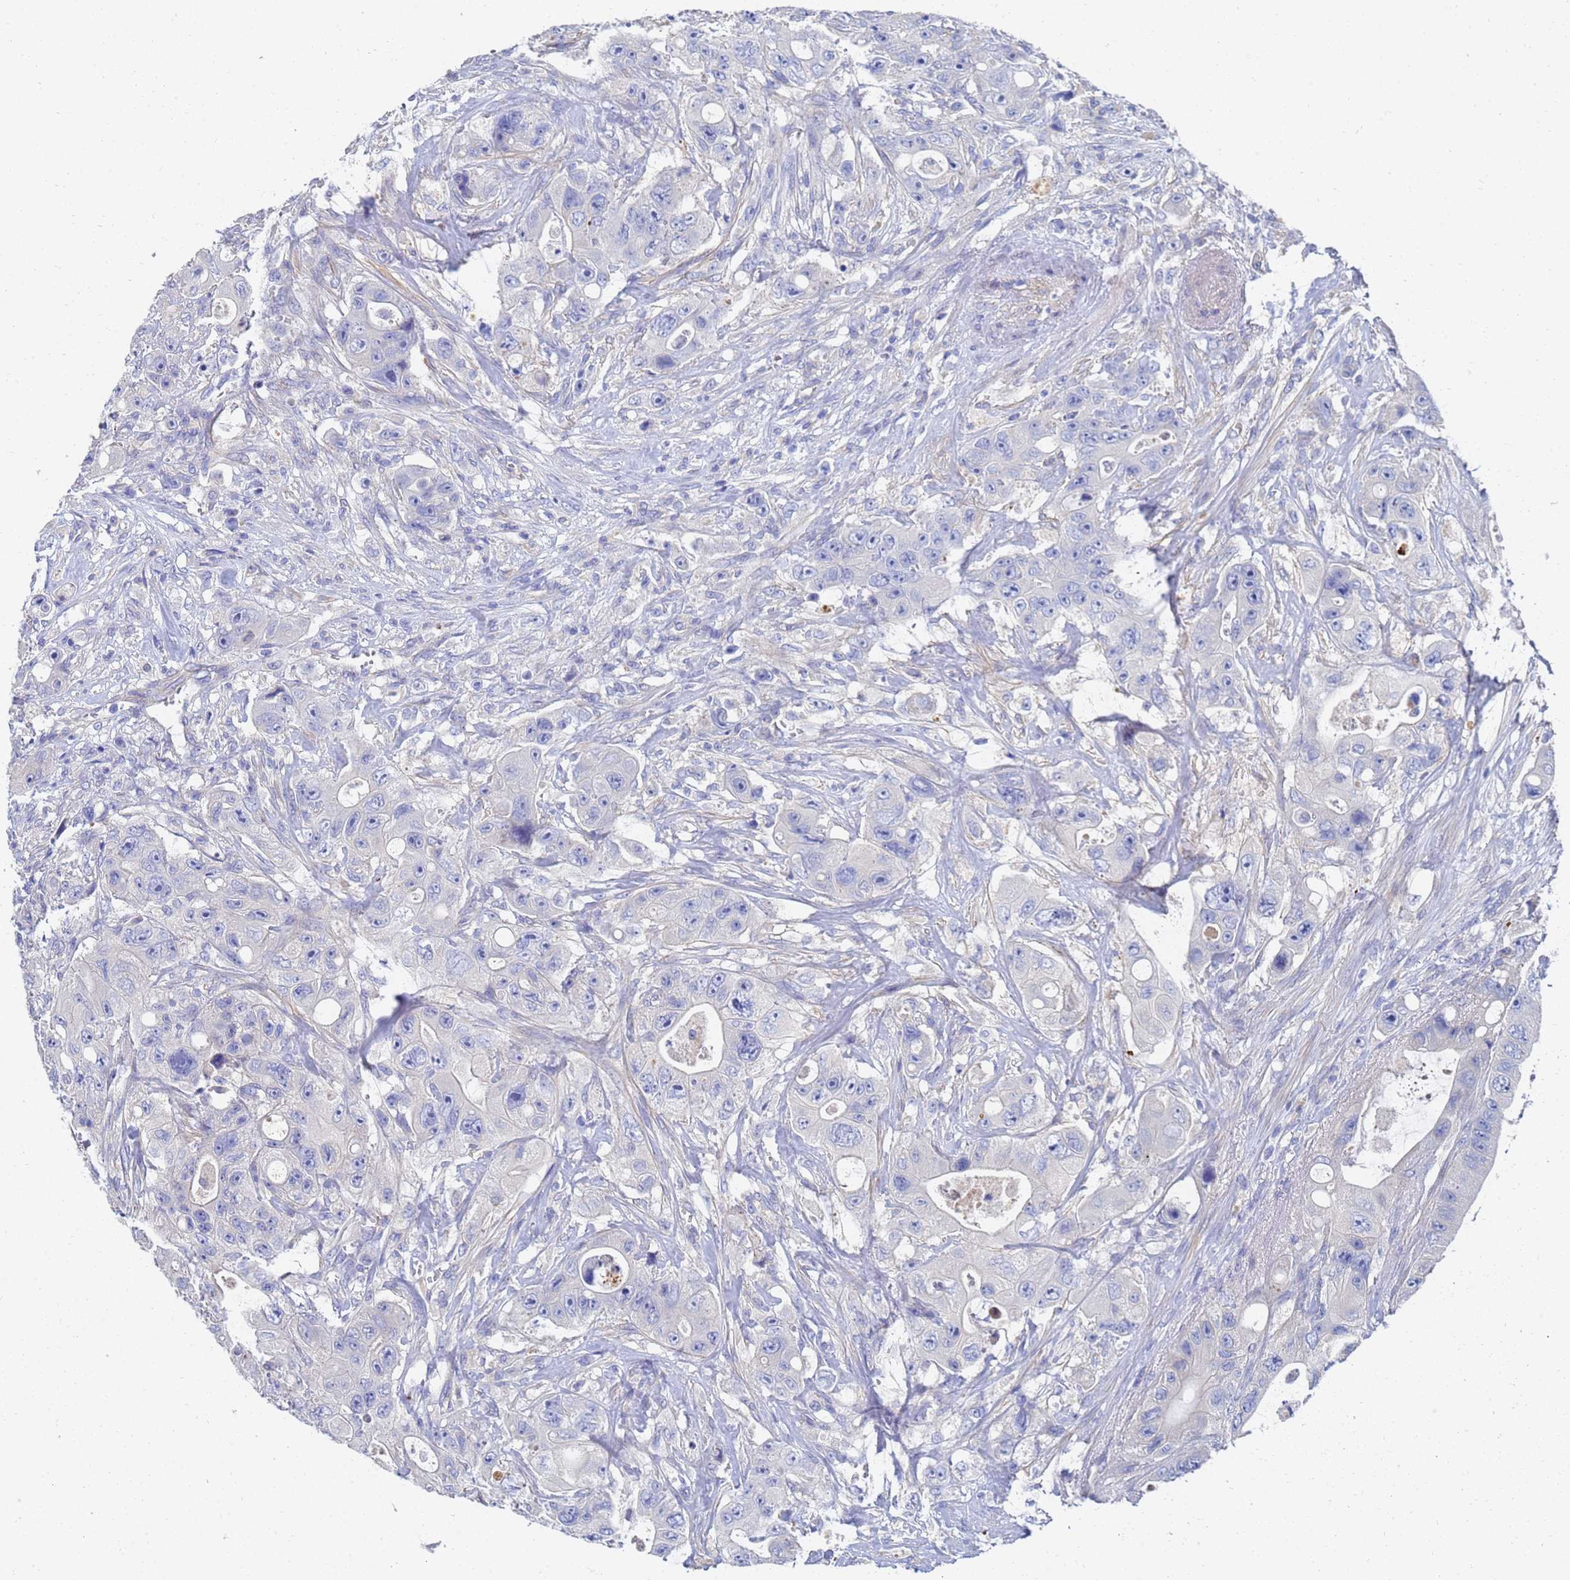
{"staining": {"intensity": "negative", "quantity": "none", "location": "none"}, "tissue": "colorectal cancer", "cell_type": "Tumor cells", "image_type": "cancer", "snomed": [{"axis": "morphology", "description": "Adenocarcinoma, NOS"}, {"axis": "topography", "description": "Colon"}], "caption": "DAB (3,3'-diaminobenzidine) immunohistochemical staining of colorectal cancer (adenocarcinoma) shows no significant expression in tumor cells. Nuclei are stained in blue.", "gene": "LBX2", "patient": {"sex": "female", "age": 46}}